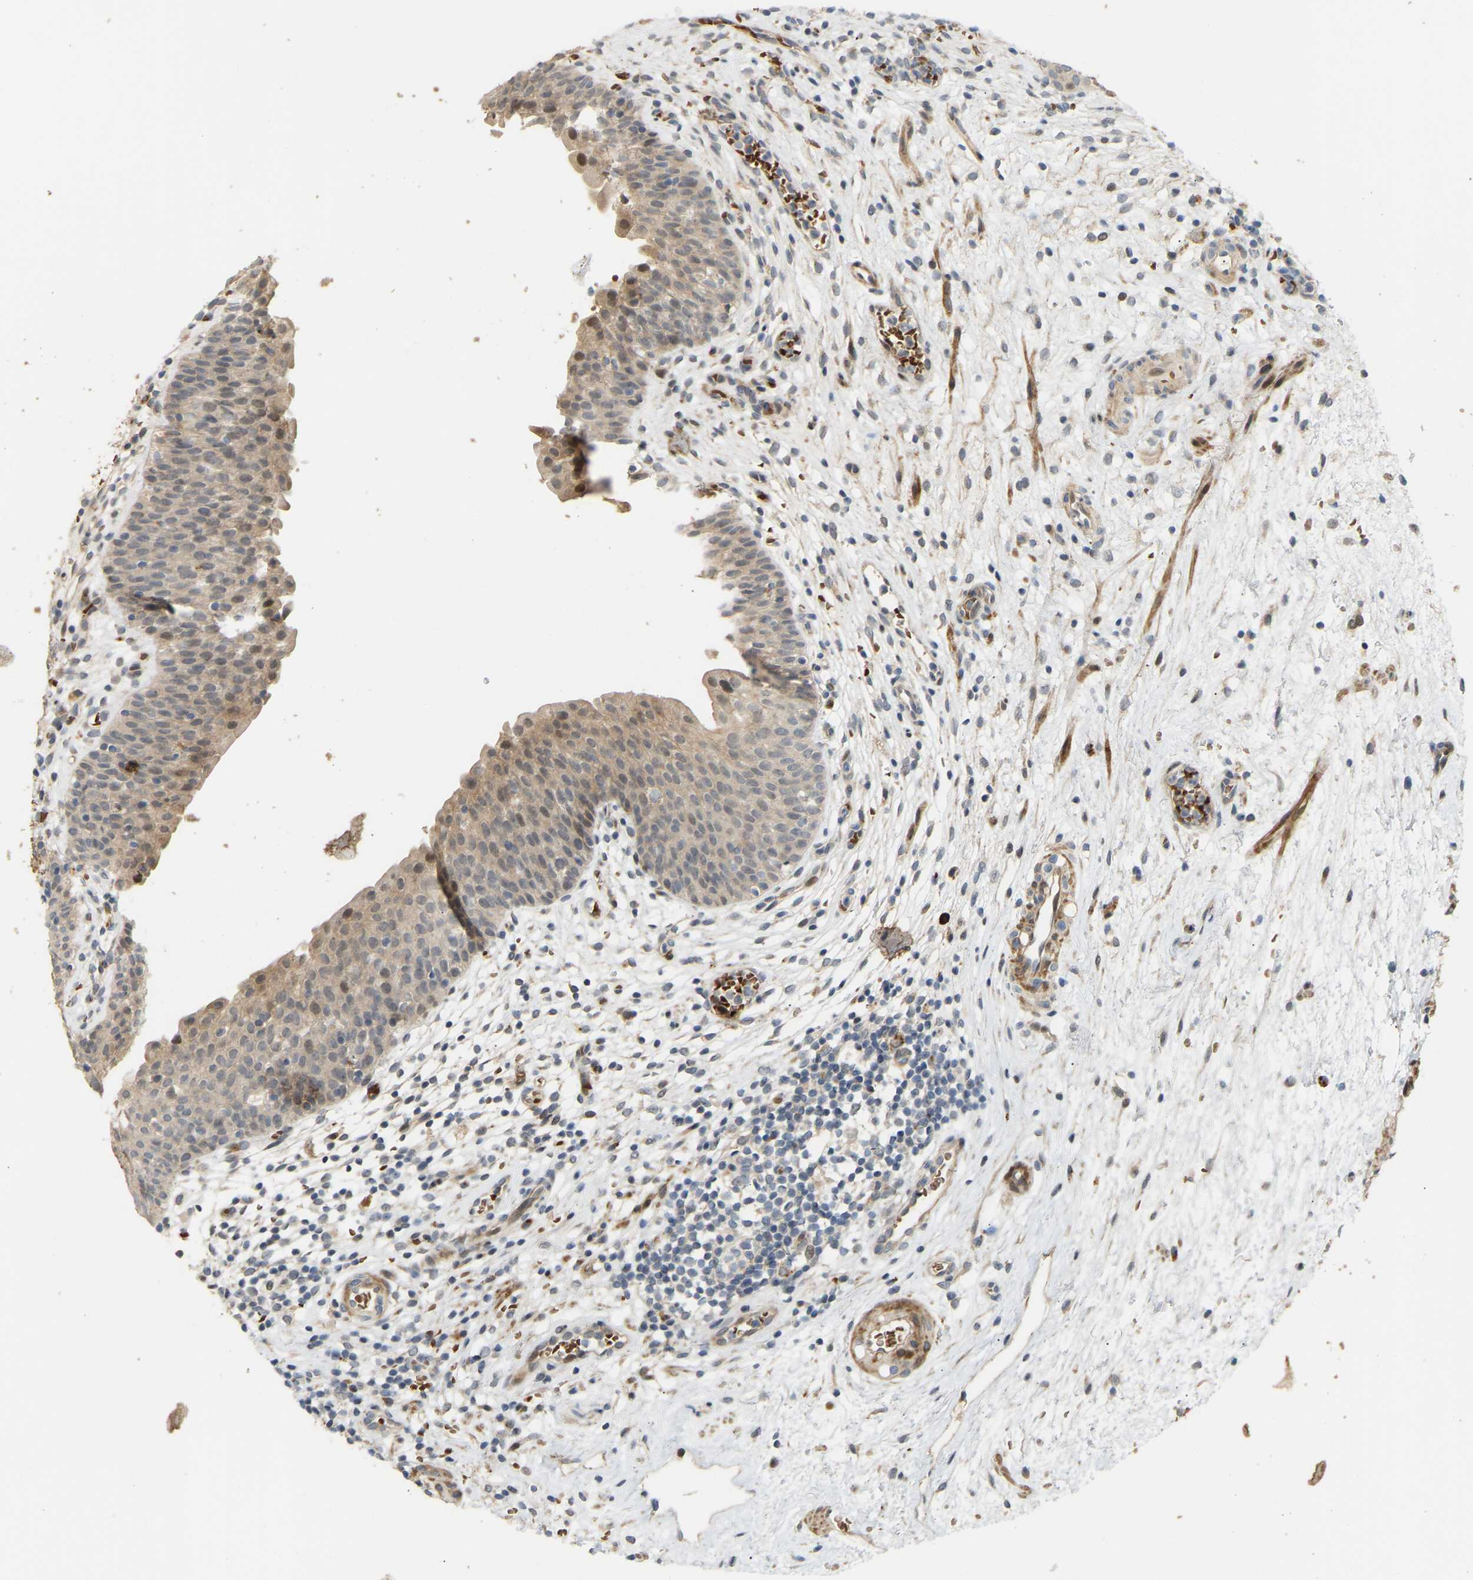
{"staining": {"intensity": "weak", "quantity": ">75%", "location": "cytoplasmic/membranous,nuclear"}, "tissue": "urinary bladder", "cell_type": "Urothelial cells", "image_type": "normal", "snomed": [{"axis": "morphology", "description": "Normal tissue, NOS"}, {"axis": "topography", "description": "Urinary bladder"}], "caption": "The photomicrograph shows immunohistochemical staining of unremarkable urinary bladder. There is weak cytoplasmic/membranous,nuclear positivity is appreciated in about >75% of urothelial cells. The protein of interest is stained brown, and the nuclei are stained in blue (DAB (3,3'-diaminobenzidine) IHC with brightfield microscopy, high magnification).", "gene": "POGLUT2", "patient": {"sex": "male", "age": 37}}